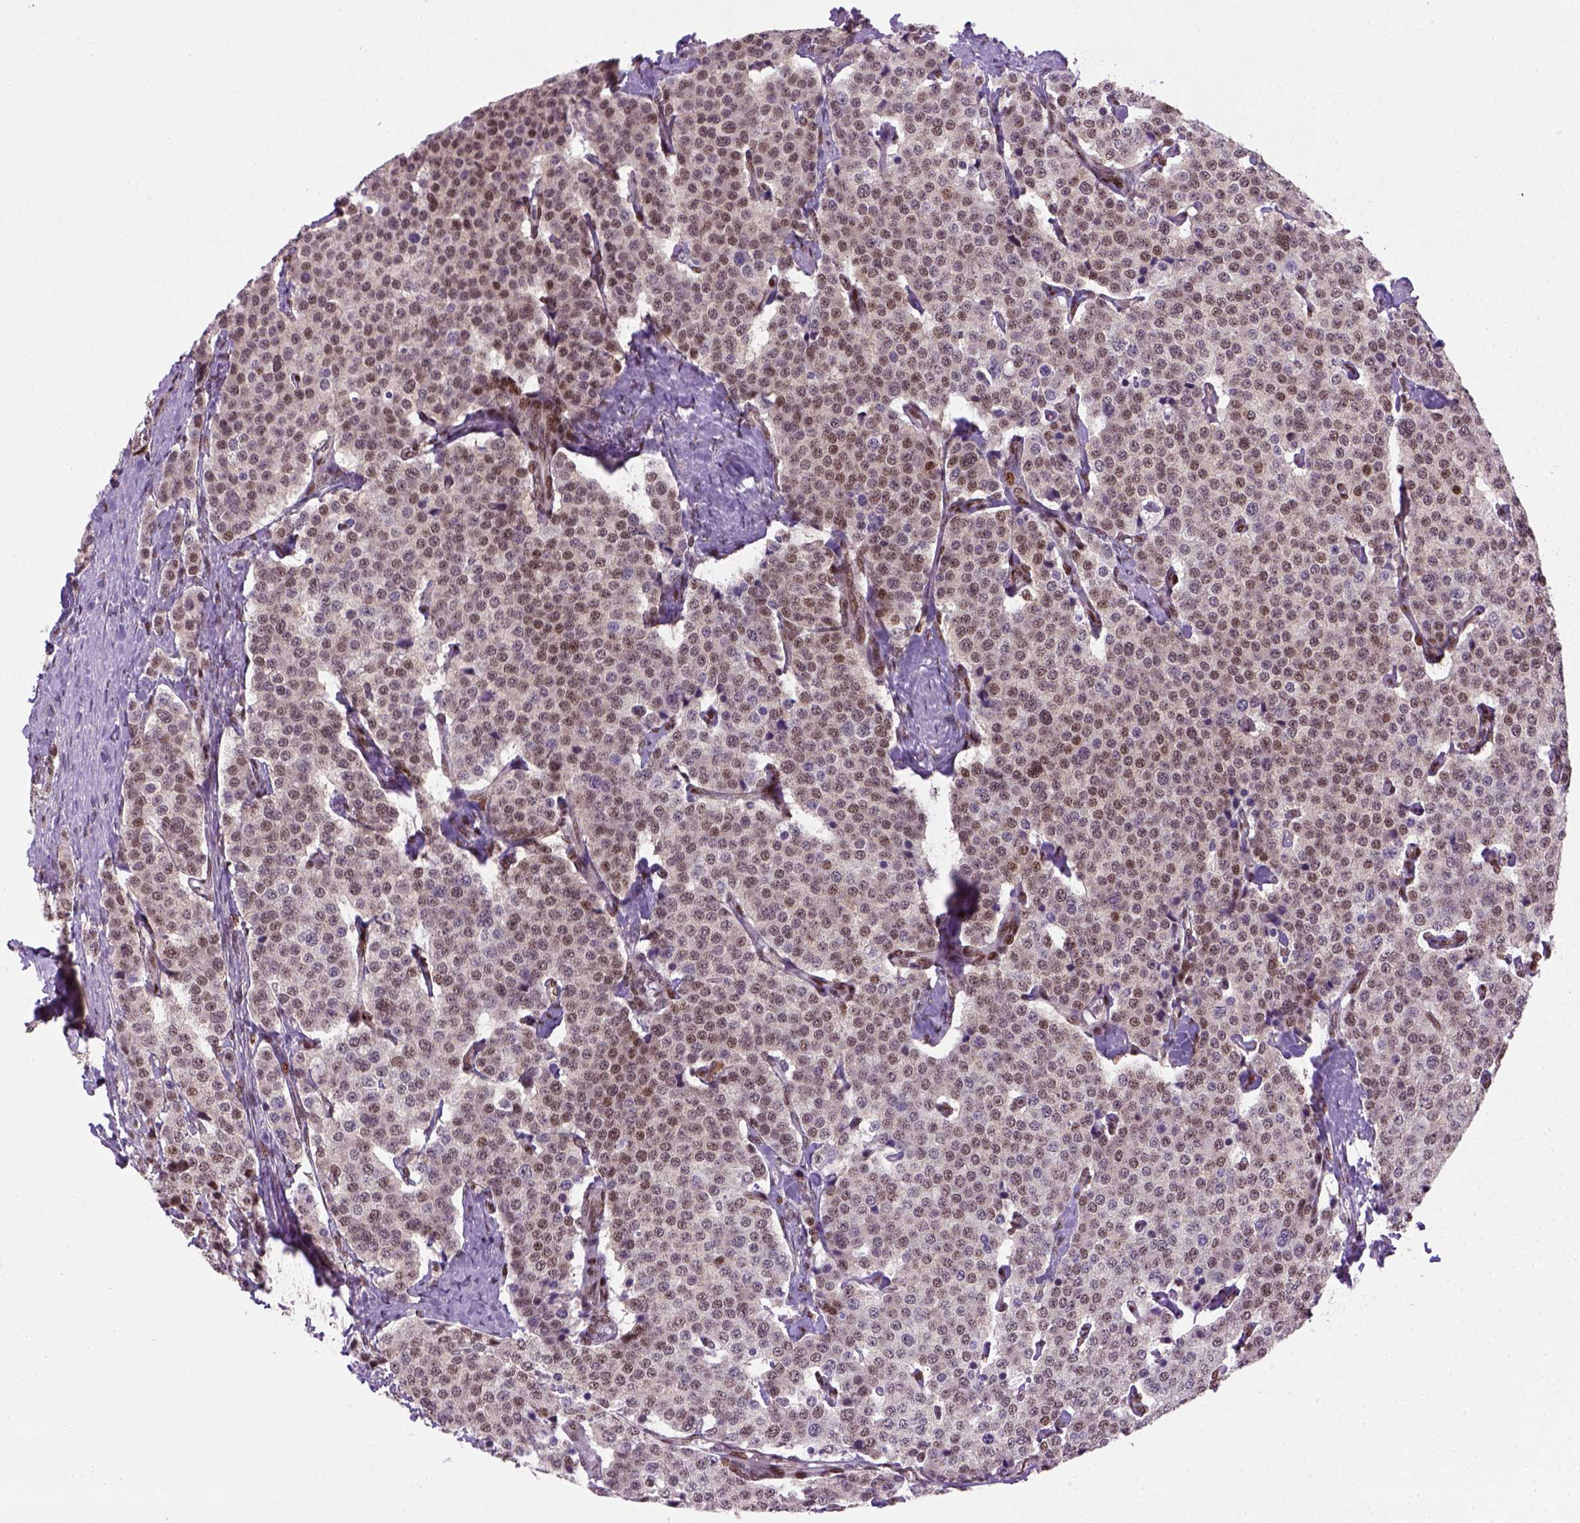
{"staining": {"intensity": "moderate", "quantity": "25%-75%", "location": "cytoplasmic/membranous"}, "tissue": "carcinoid", "cell_type": "Tumor cells", "image_type": "cancer", "snomed": [{"axis": "morphology", "description": "Carcinoid, malignant, NOS"}, {"axis": "topography", "description": "Small intestine"}], "caption": "This micrograph exhibits carcinoid stained with immunohistochemistry to label a protein in brown. The cytoplasmic/membranous of tumor cells show moderate positivity for the protein. Nuclei are counter-stained blue.", "gene": "MGMT", "patient": {"sex": "female", "age": 58}}